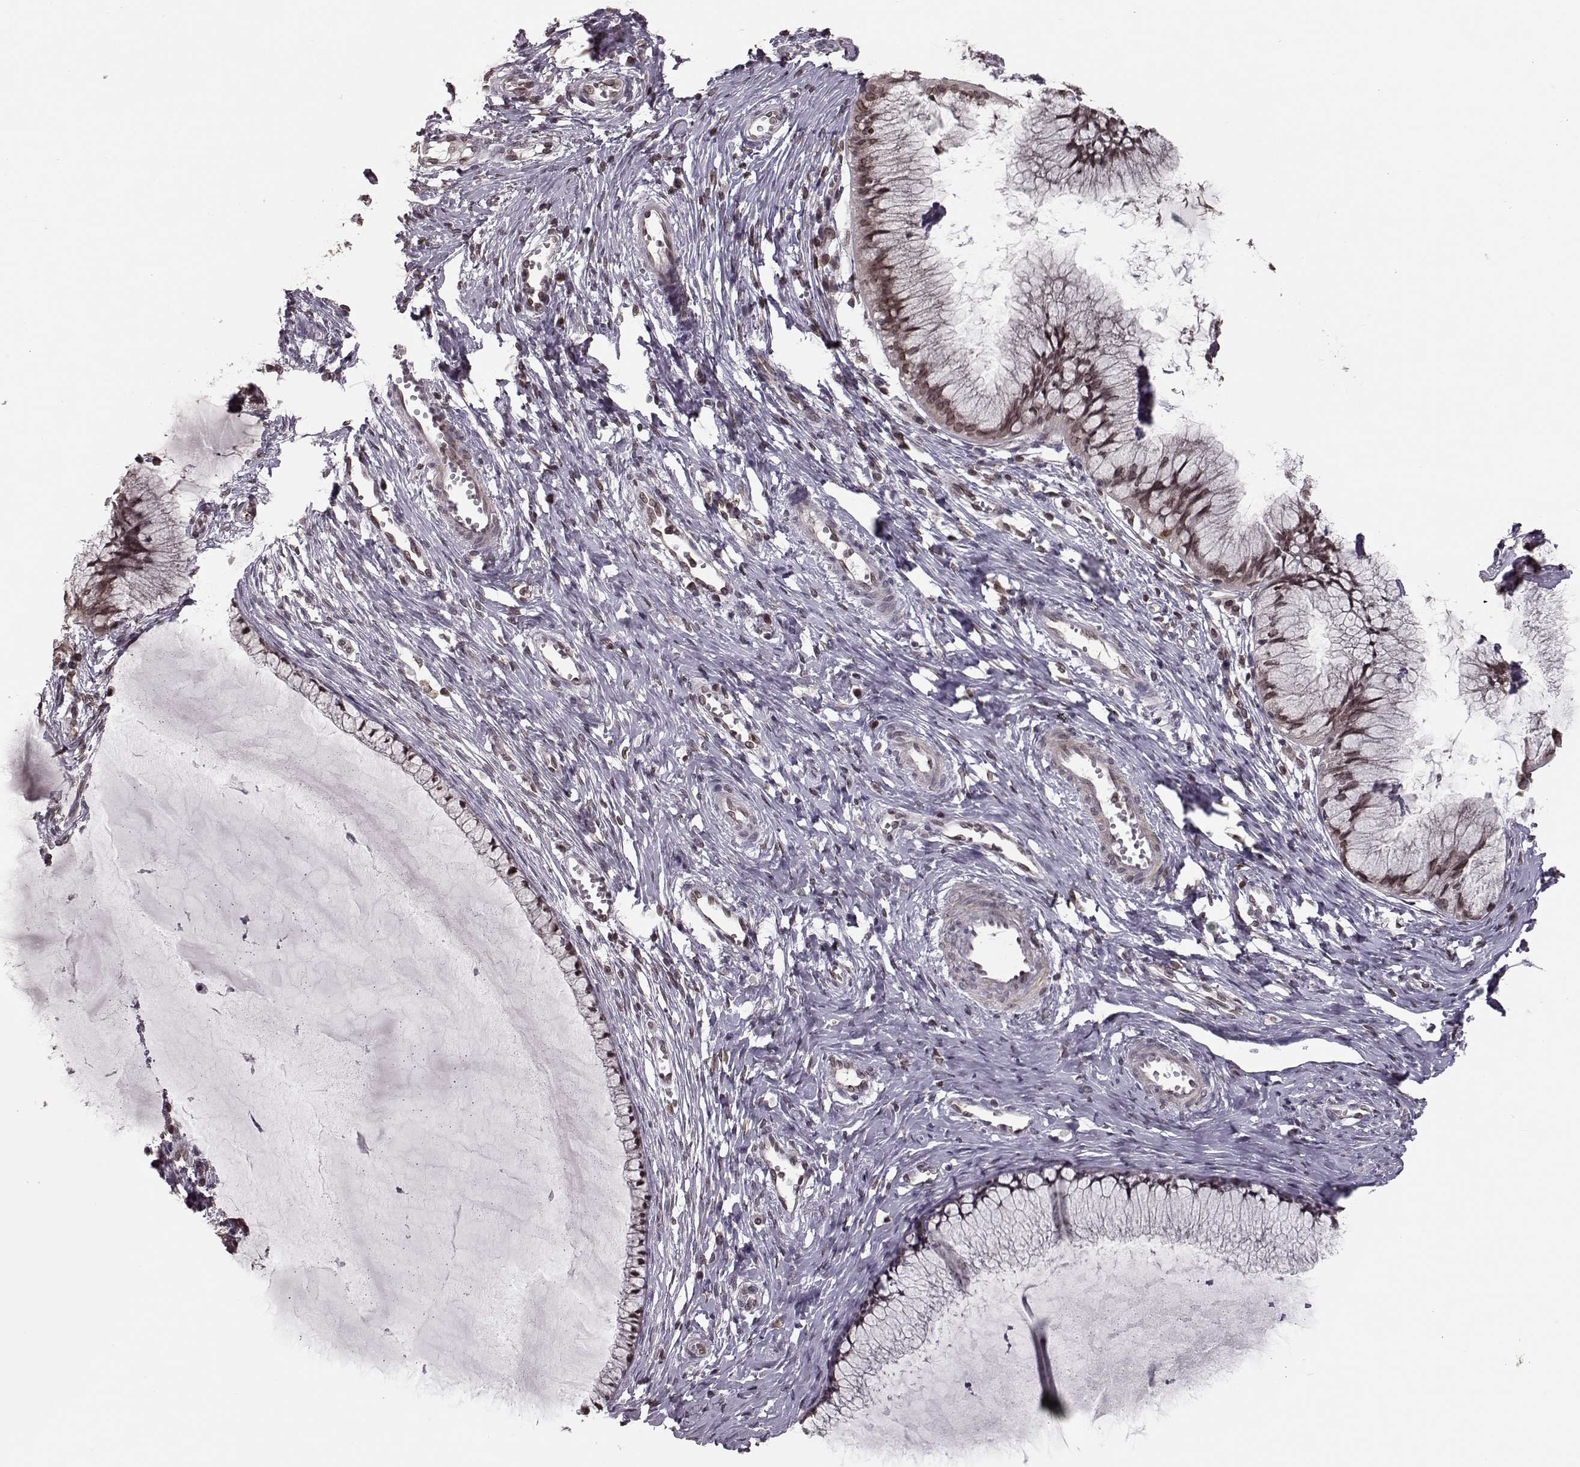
{"staining": {"intensity": "weak", "quantity": ">75%", "location": "cytoplasmic/membranous,nuclear"}, "tissue": "cervical cancer", "cell_type": "Tumor cells", "image_type": "cancer", "snomed": [{"axis": "morphology", "description": "Squamous cell carcinoma, NOS"}, {"axis": "topography", "description": "Cervix"}], "caption": "DAB (3,3'-diaminobenzidine) immunohistochemical staining of cervical squamous cell carcinoma exhibits weak cytoplasmic/membranous and nuclear protein positivity in about >75% of tumor cells.", "gene": "NUP37", "patient": {"sex": "female", "age": 36}}